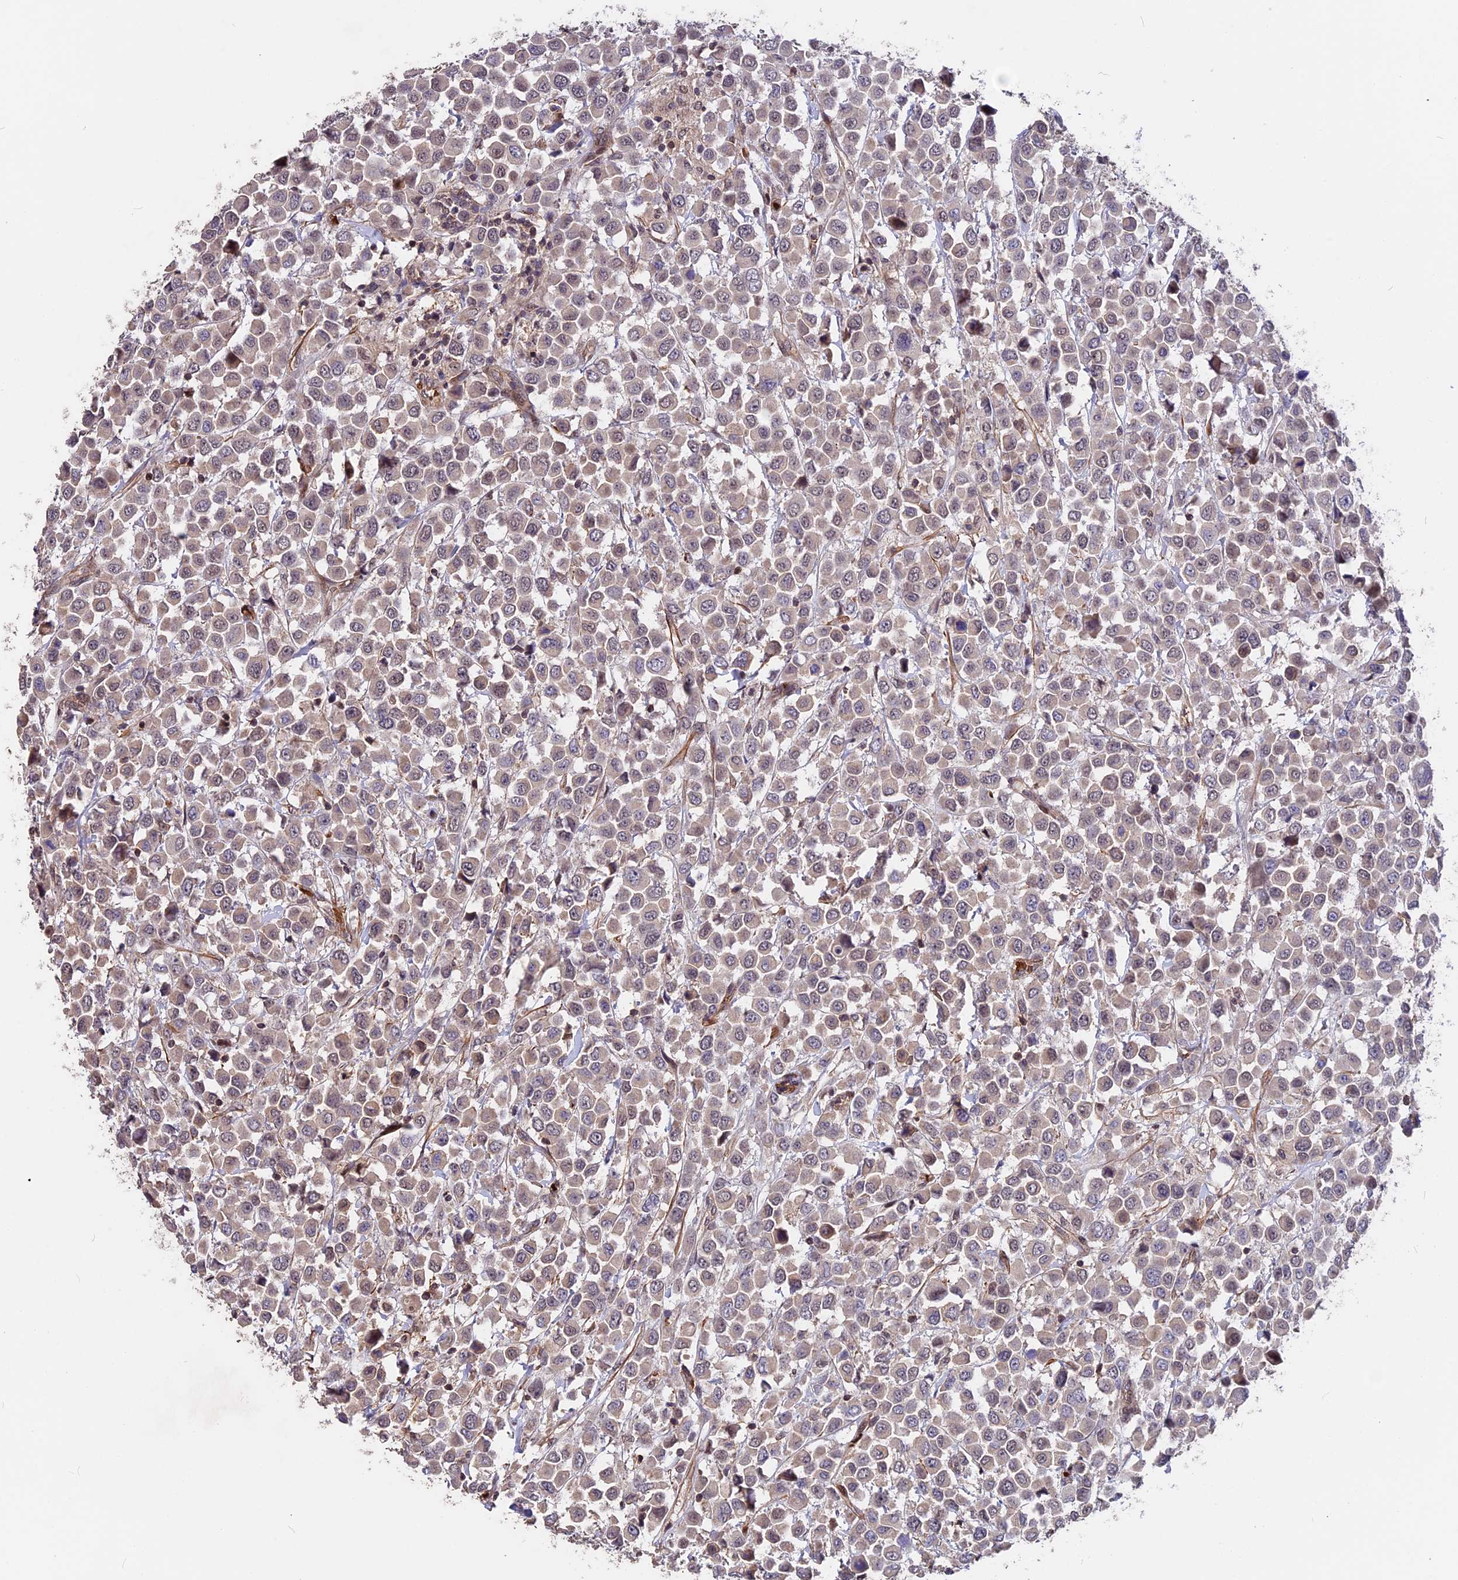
{"staining": {"intensity": "negative", "quantity": "none", "location": "none"}, "tissue": "breast cancer", "cell_type": "Tumor cells", "image_type": "cancer", "snomed": [{"axis": "morphology", "description": "Duct carcinoma"}, {"axis": "topography", "description": "Breast"}], "caption": "The image shows no staining of tumor cells in breast cancer.", "gene": "ZC3H10", "patient": {"sex": "female", "age": 61}}